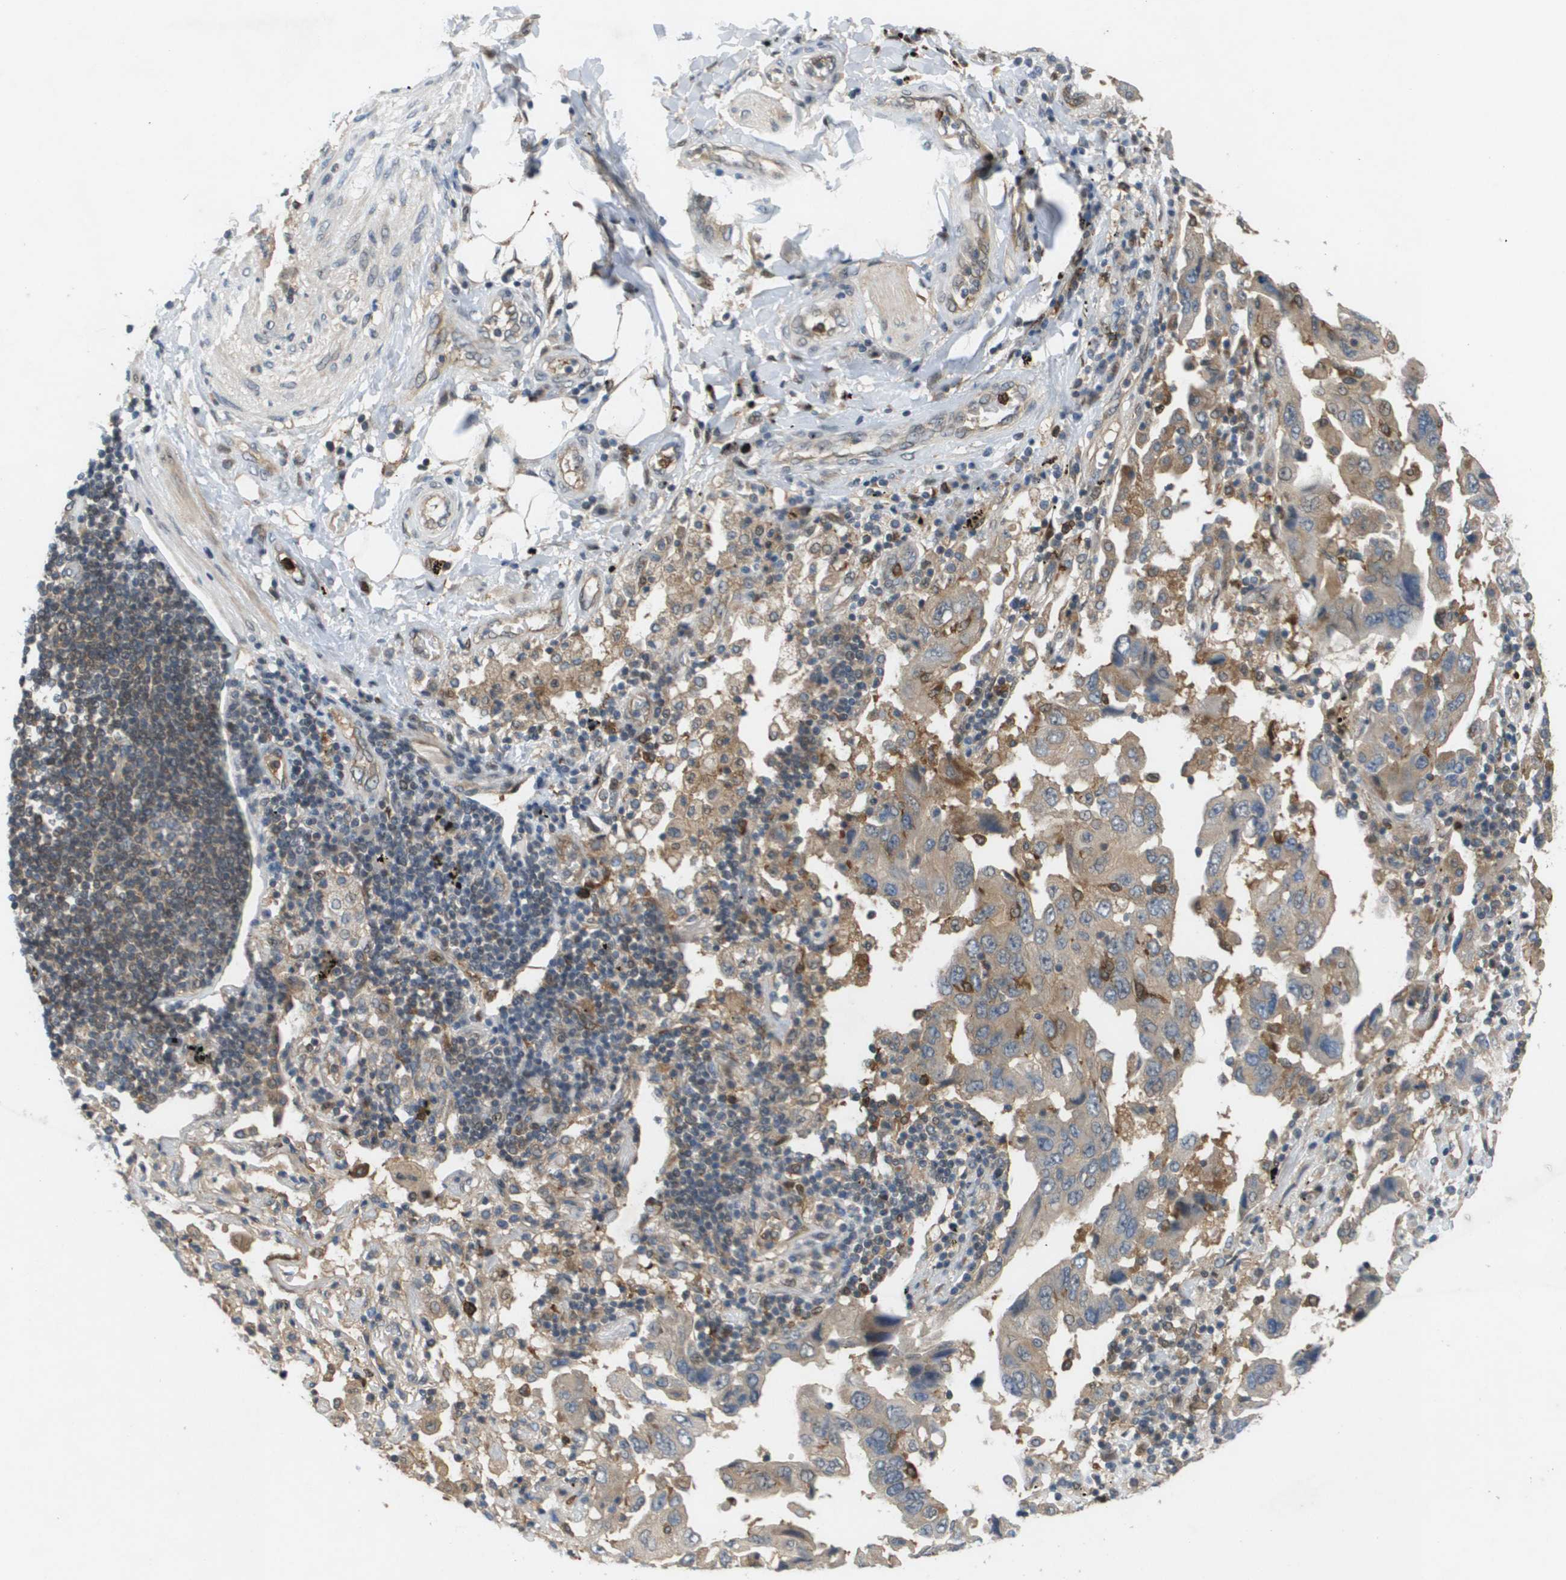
{"staining": {"intensity": "weak", "quantity": ">75%", "location": "cytoplasmic/membranous"}, "tissue": "lung cancer", "cell_type": "Tumor cells", "image_type": "cancer", "snomed": [{"axis": "morphology", "description": "Adenocarcinoma, NOS"}, {"axis": "topography", "description": "Lung"}], "caption": "Approximately >75% of tumor cells in human adenocarcinoma (lung) show weak cytoplasmic/membranous protein positivity as visualized by brown immunohistochemical staining.", "gene": "PALD1", "patient": {"sex": "female", "age": 65}}